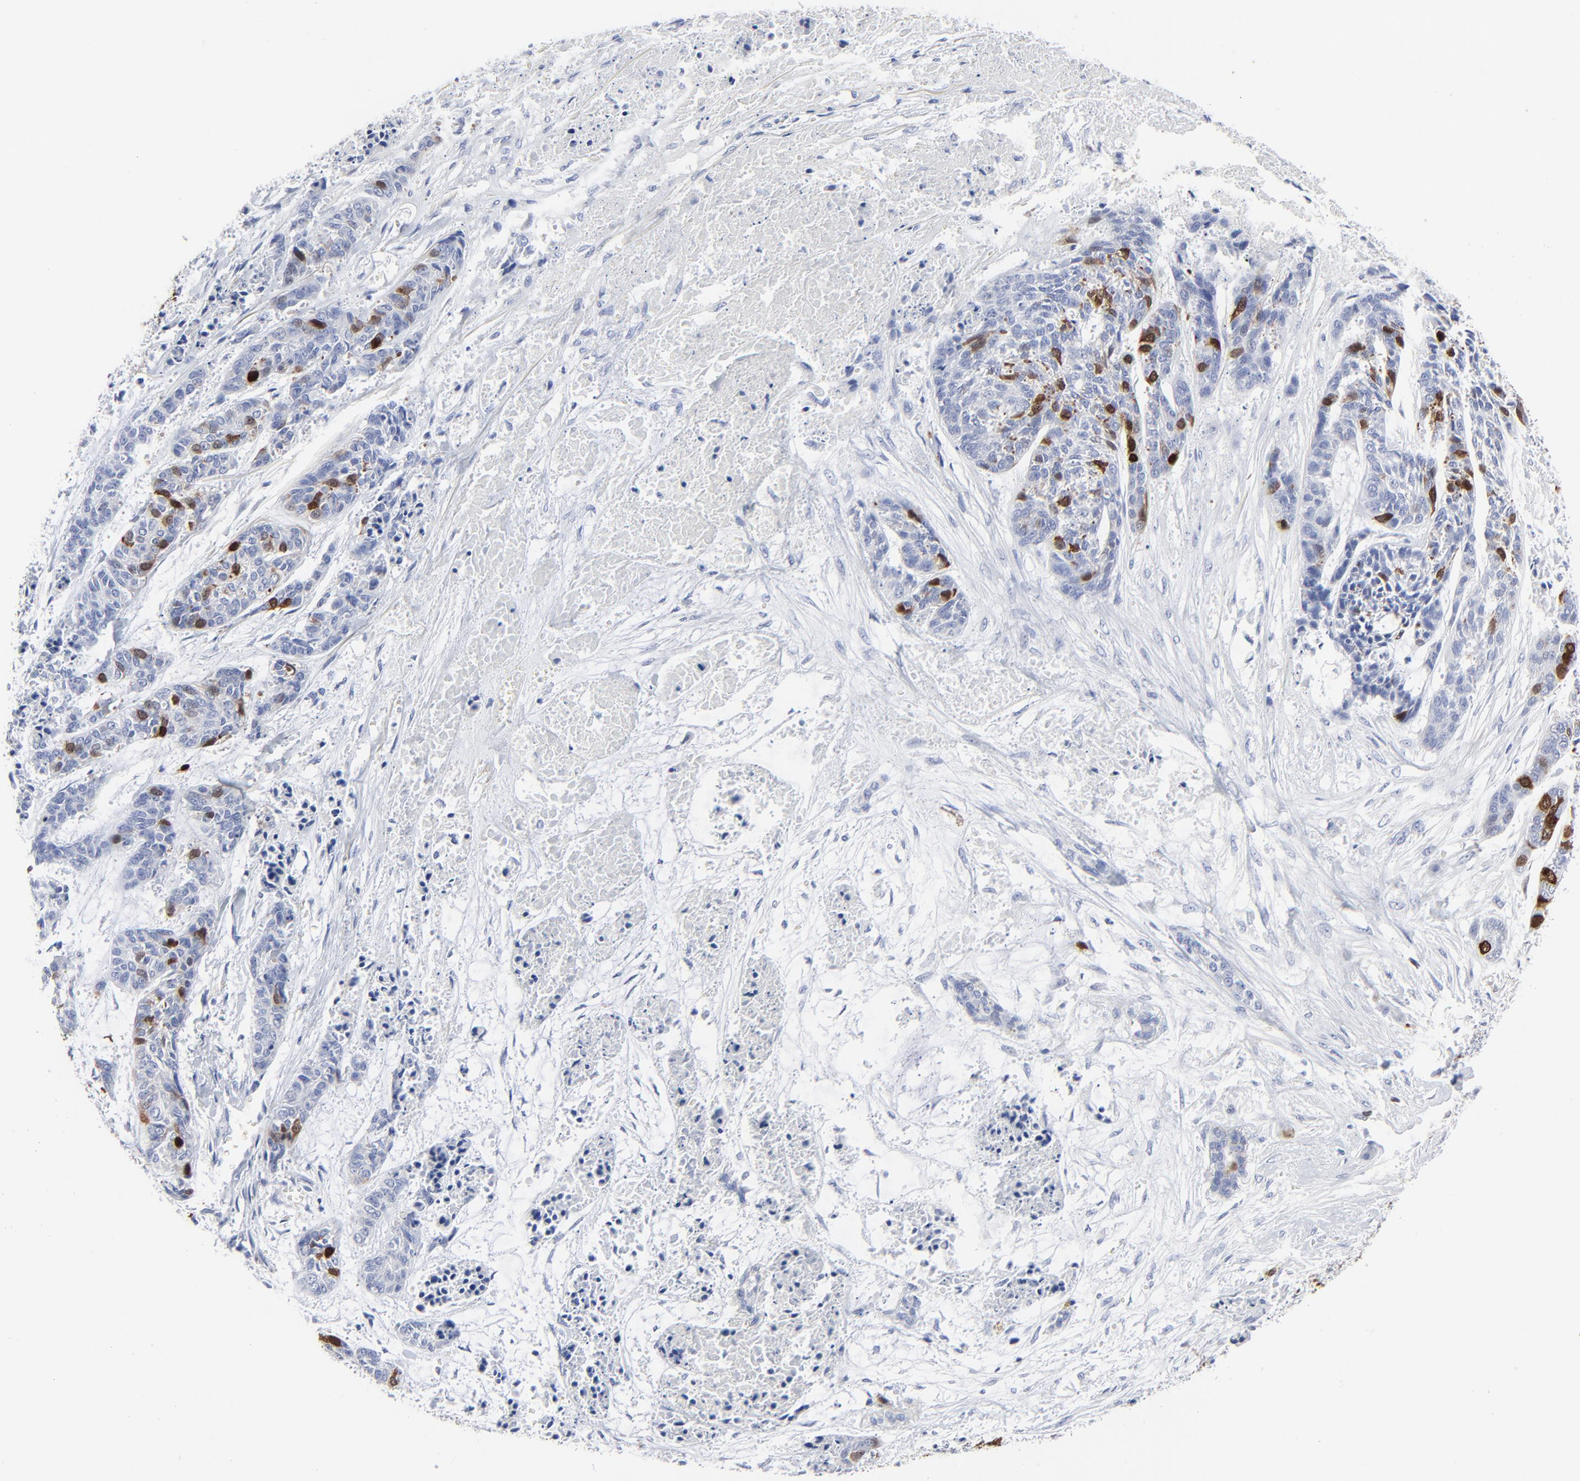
{"staining": {"intensity": "strong", "quantity": "<25%", "location": "cytoplasmic/membranous,nuclear"}, "tissue": "skin cancer", "cell_type": "Tumor cells", "image_type": "cancer", "snomed": [{"axis": "morphology", "description": "Basal cell carcinoma"}, {"axis": "topography", "description": "Skin"}], "caption": "Strong cytoplasmic/membranous and nuclear expression is identified in approximately <25% of tumor cells in skin cancer (basal cell carcinoma).", "gene": "CDK1", "patient": {"sex": "female", "age": 64}}